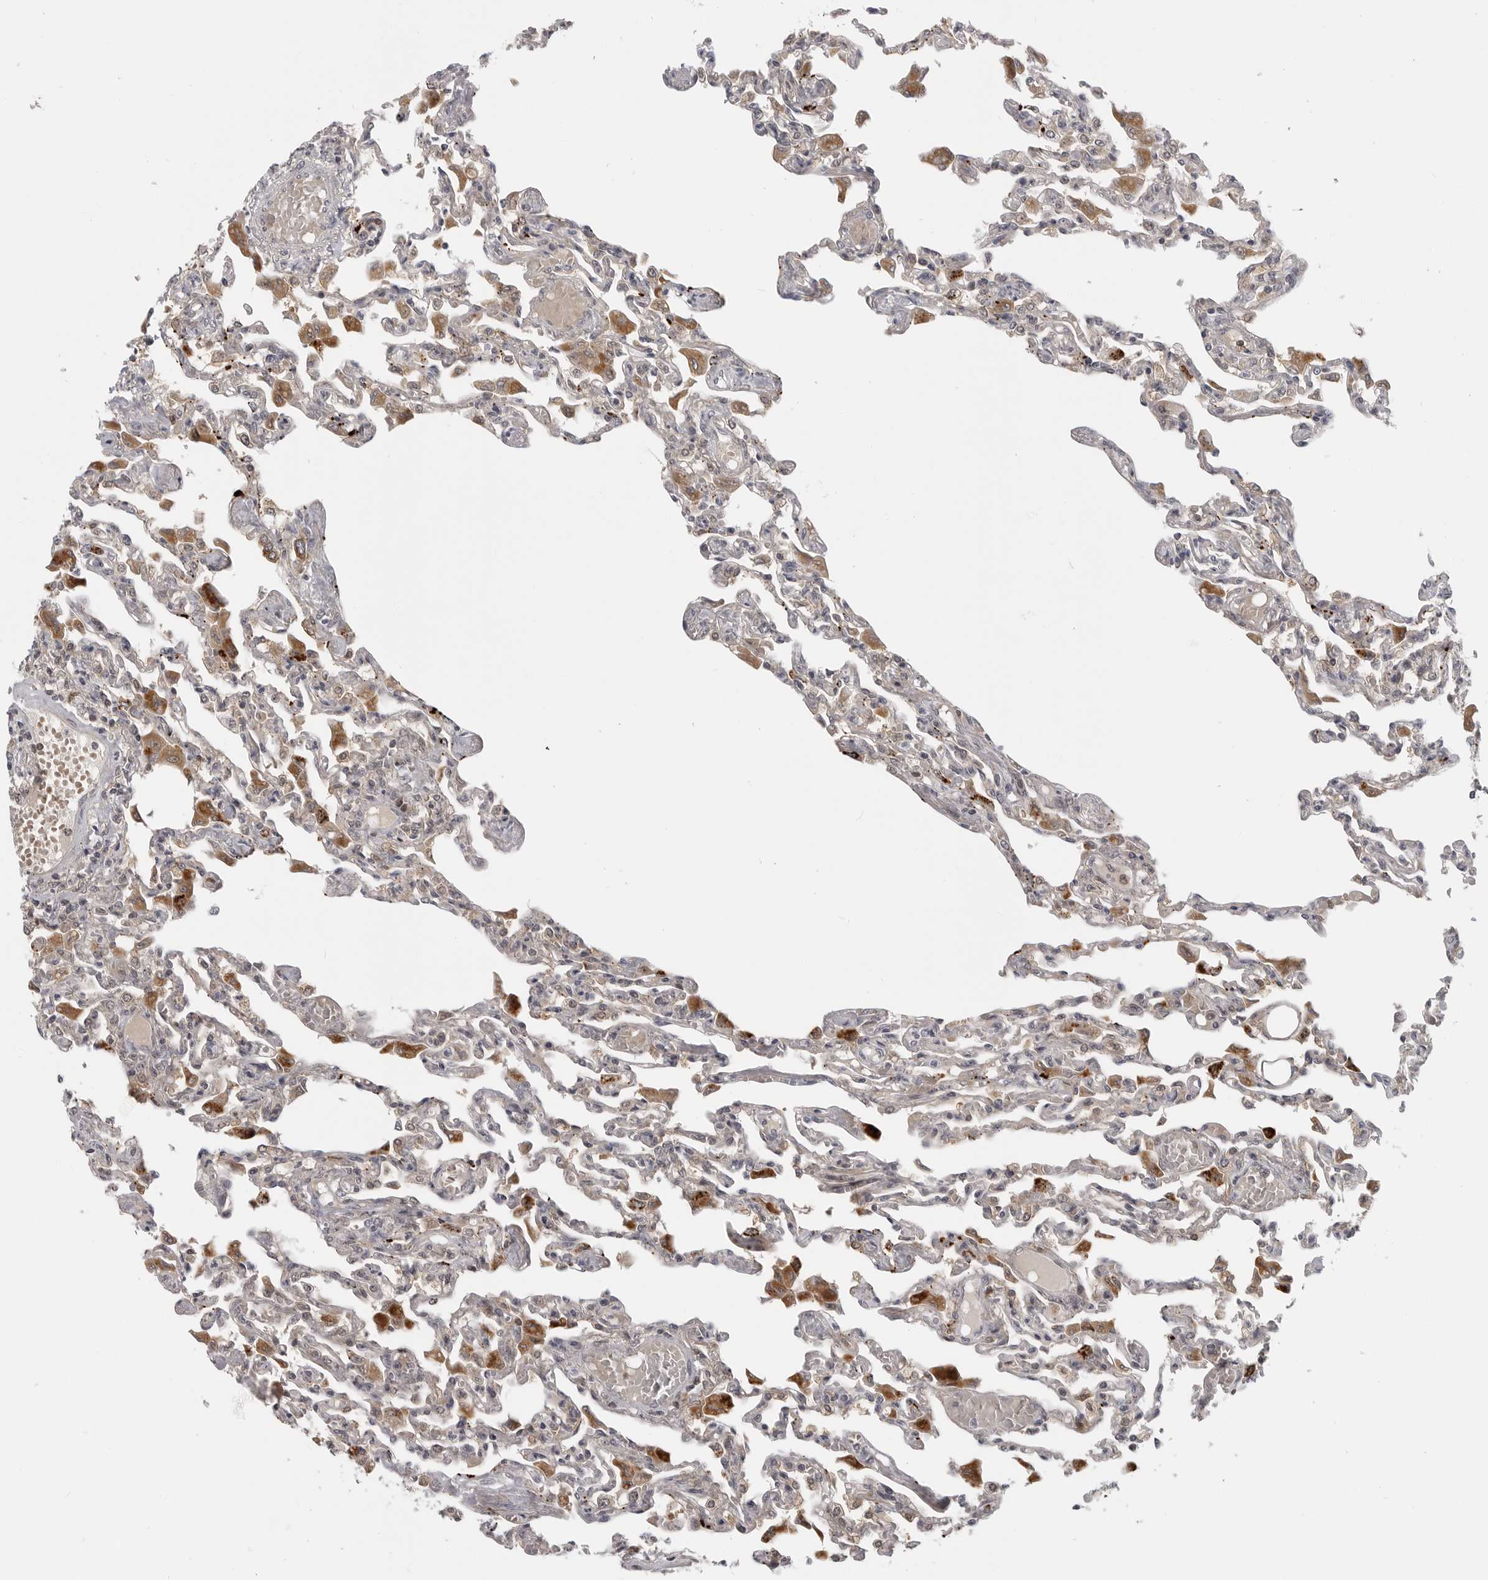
{"staining": {"intensity": "moderate", "quantity": "<25%", "location": "cytoplasmic/membranous"}, "tissue": "lung", "cell_type": "Alveolar cells", "image_type": "normal", "snomed": [{"axis": "morphology", "description": "Normal tissue, NOS"}, {"axis": "topography", "description": "Bronchus"}, {"axis": "topography", "description": "Lung"}], "caption": "Protein staining of normal lung exhibits moderate cytoplasmic/membranous expression in about <25% of alveolar cells. (Brightfield microscopy of DAB IHC at high magnification).", "gene": "CTIF", "patient": {"sex": "female", "age": 49}}